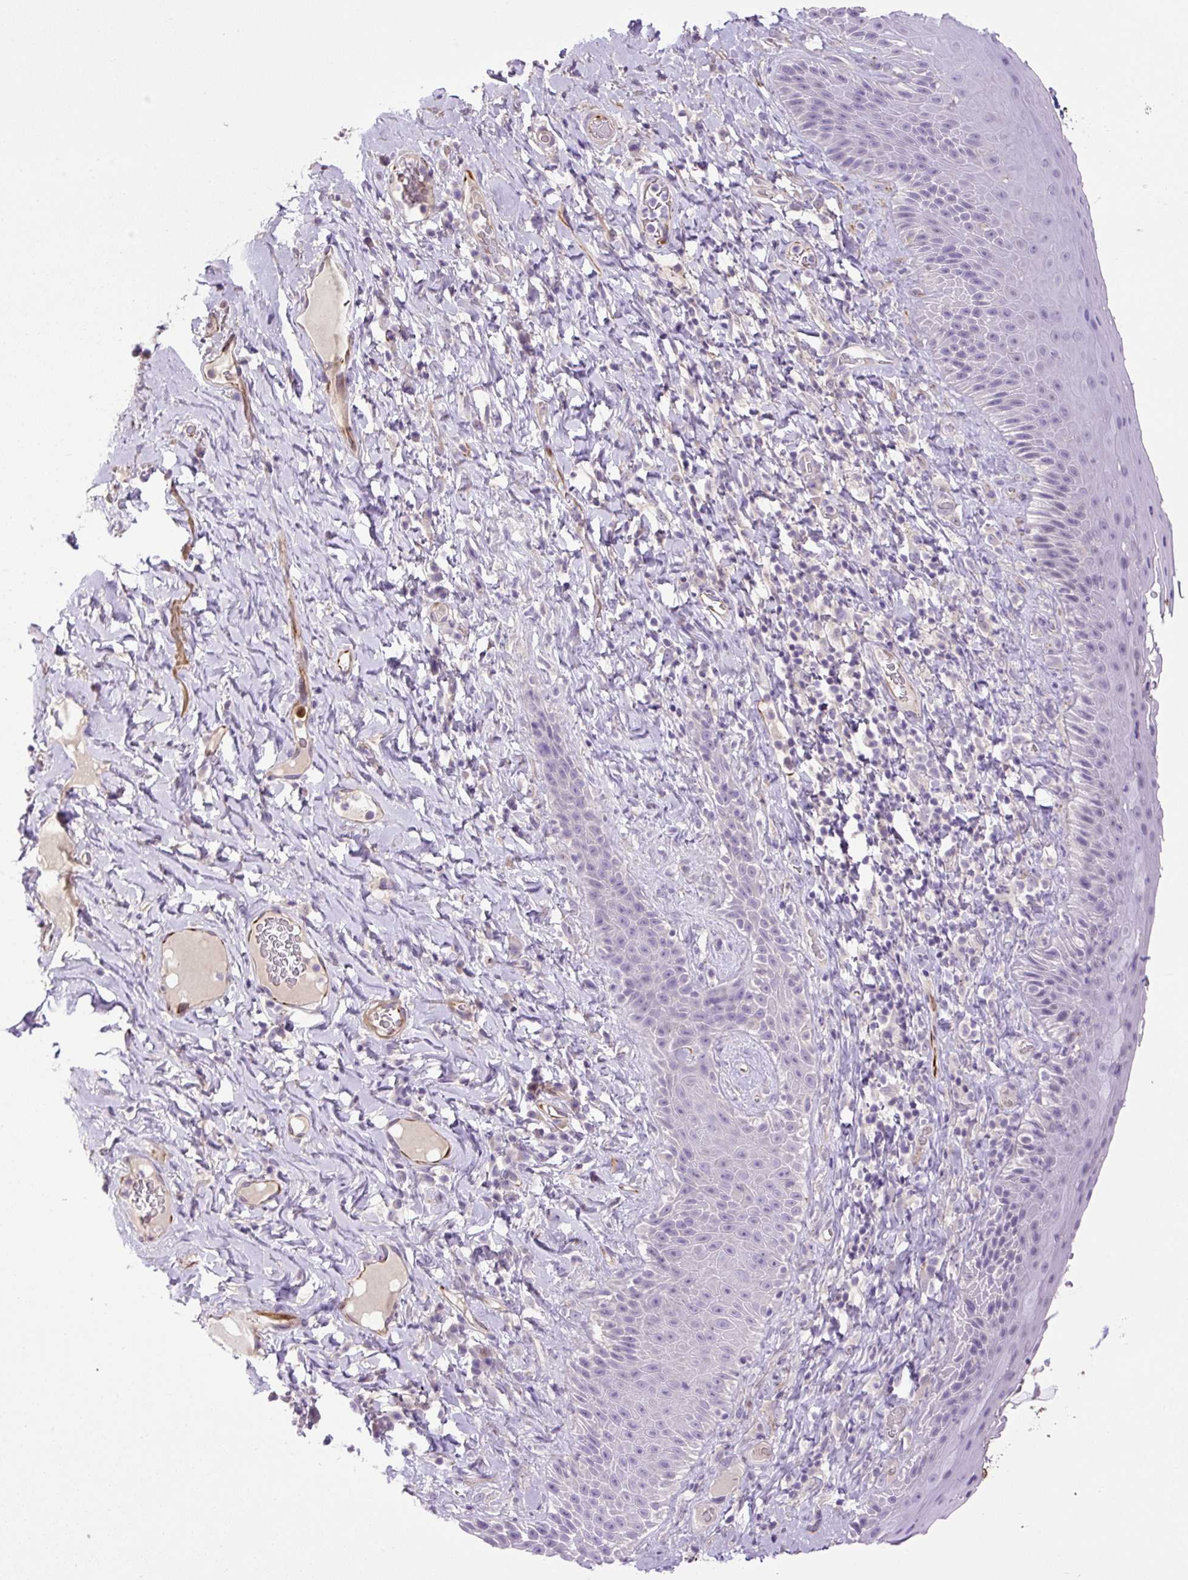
{"staining": {"intensity": "negative", "quantity": "none", "location": "none"}, "tissue": "skin", "cell_type": "Epidermal cells", "image_type": "normal", "snomed": [{"axis": "morphology", "description": "Normal tissue, NOS"}, {"axis": "topography", "description": "Anal"}], "caption": "DAB immunohistochemical staining of benign skin demonstrates no significant staining in epidermal cells.", "gene": "VWA7", "patient": {"sex": "male", "age": 78}}